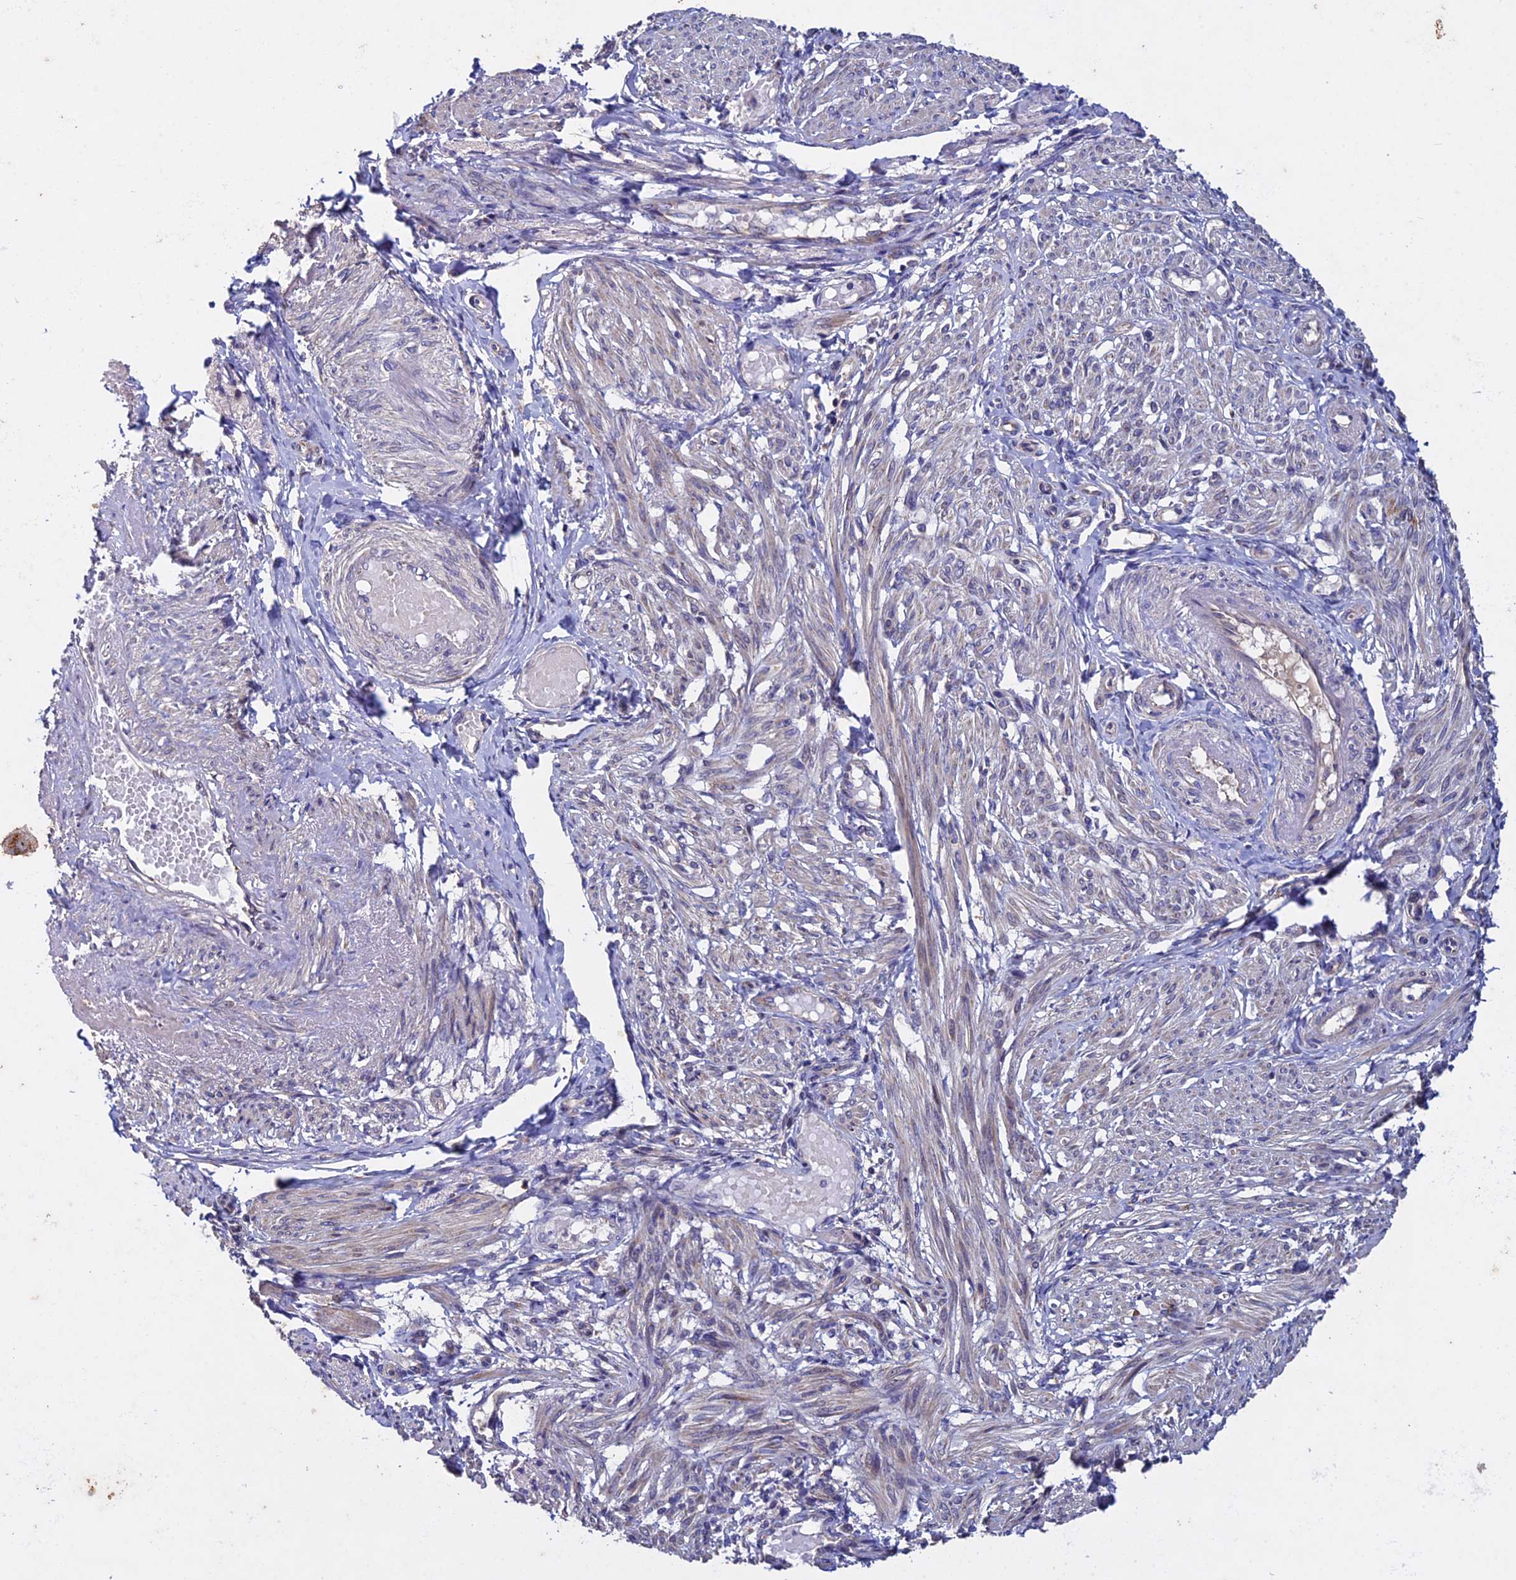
{"staining": {"intensity": "weak", "quantity": "<25%", "location": "cytoplasmic/membranous"}, "tissue": "smooth muscle", "cell_type": "Smooth muscle cells", "image_type": "normal", "snomed": [{"axis": "morphology", "description": "Normal tissue, NOS"}, {"axis": "topography", "description": "Smooth muscle"}], "caption": "The micrograph reveals no significant positivity in smooth muscle cells of smooth muscle. The staining was performed using DAB (3,3'-diaminobenzidine) to visualize the protein expression in brown, while the nuclei were stained in blue with hematoxylin (Magnification: 20x).", "gene": "RNF17", "patient": {"sex": "female", "age": 39}}